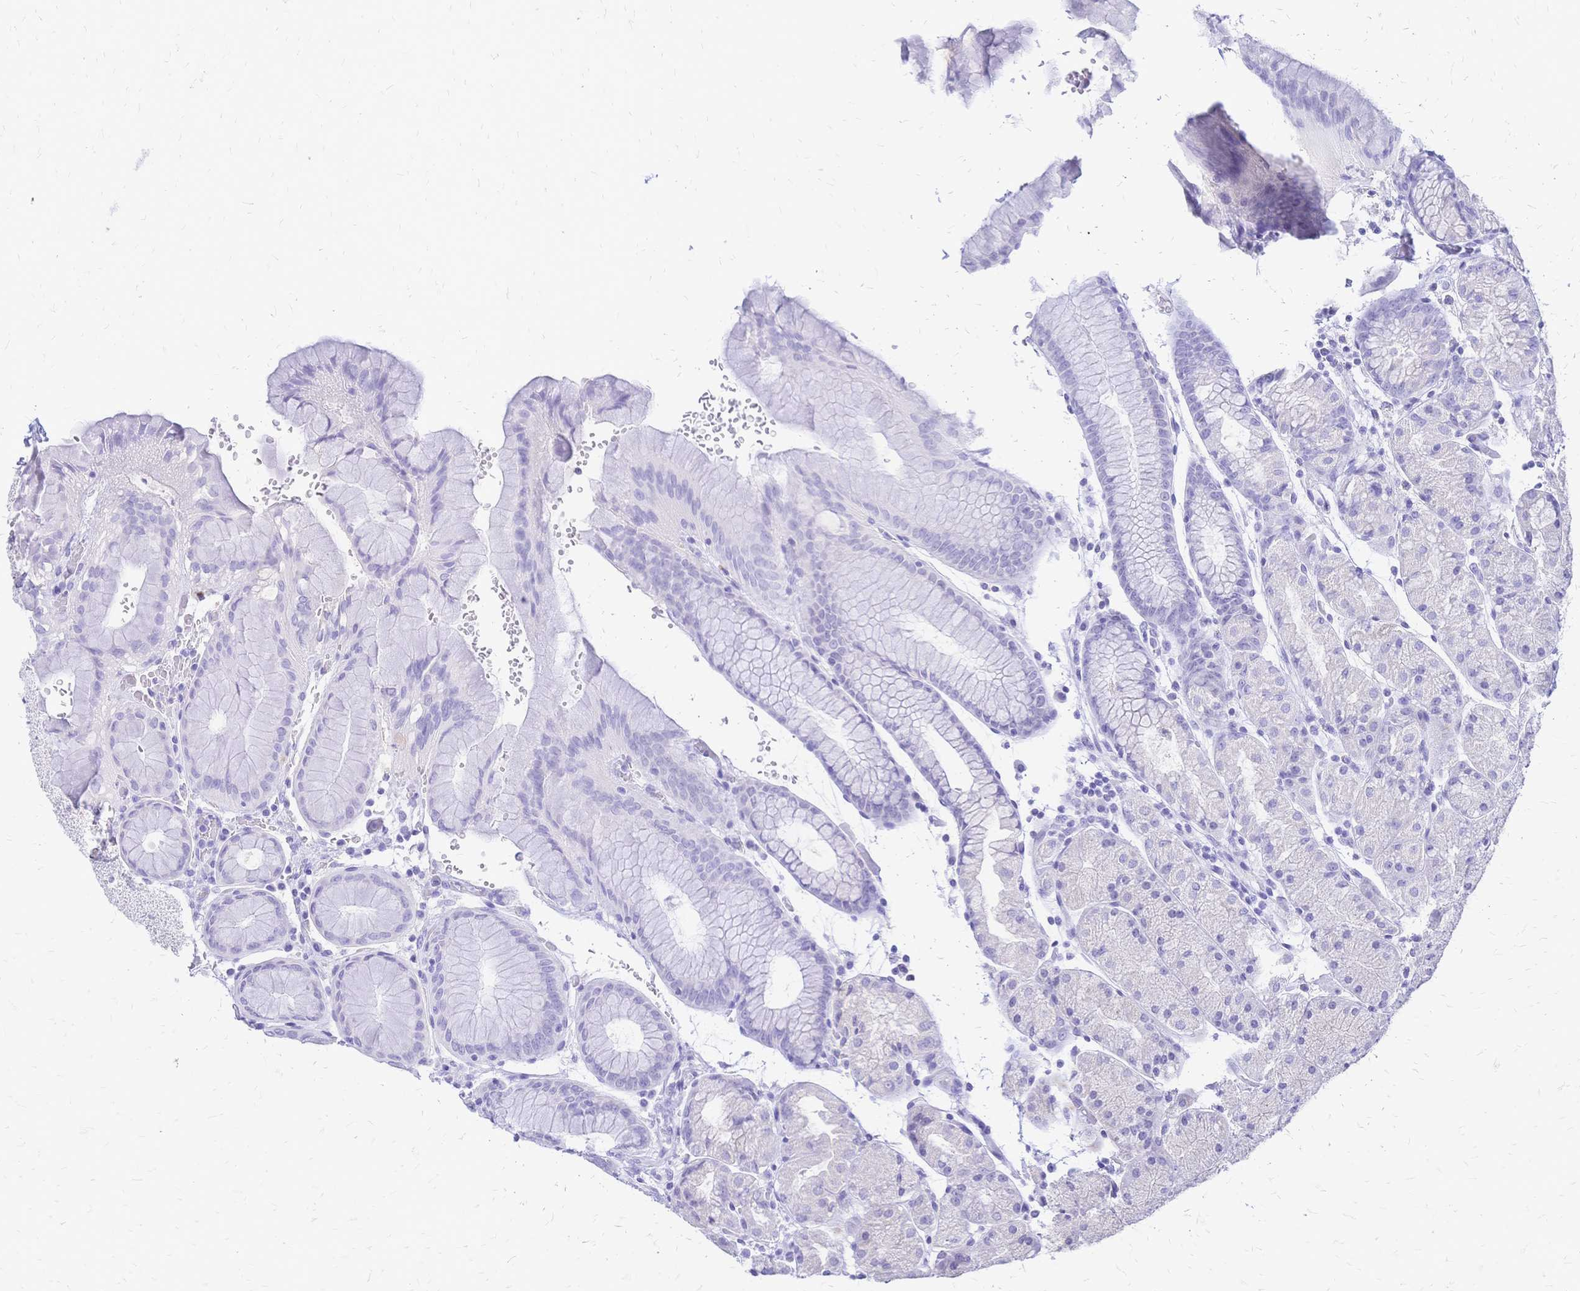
{"staining": {"intensity": "negative", "quantity": "none", "location": "none"}, "tissue": "stomach", "cell_type": "Glandular cells", "image_type": "normal", "snomed": [{"axis": "morphology", "description": "Normal tissue, NOS"}, {"axis": "topography", "description": "Stomach, upper"}, {"axis": "topography", "description": "Stomach"}], "caption": "This image is of normal stomach stained with IHC to label a protein in brown with the nuclei are counter-stained blue. There is no positivity in glandular cells.", "gene": "FA2H", "patient": {"sex": "male", "age": 76}}